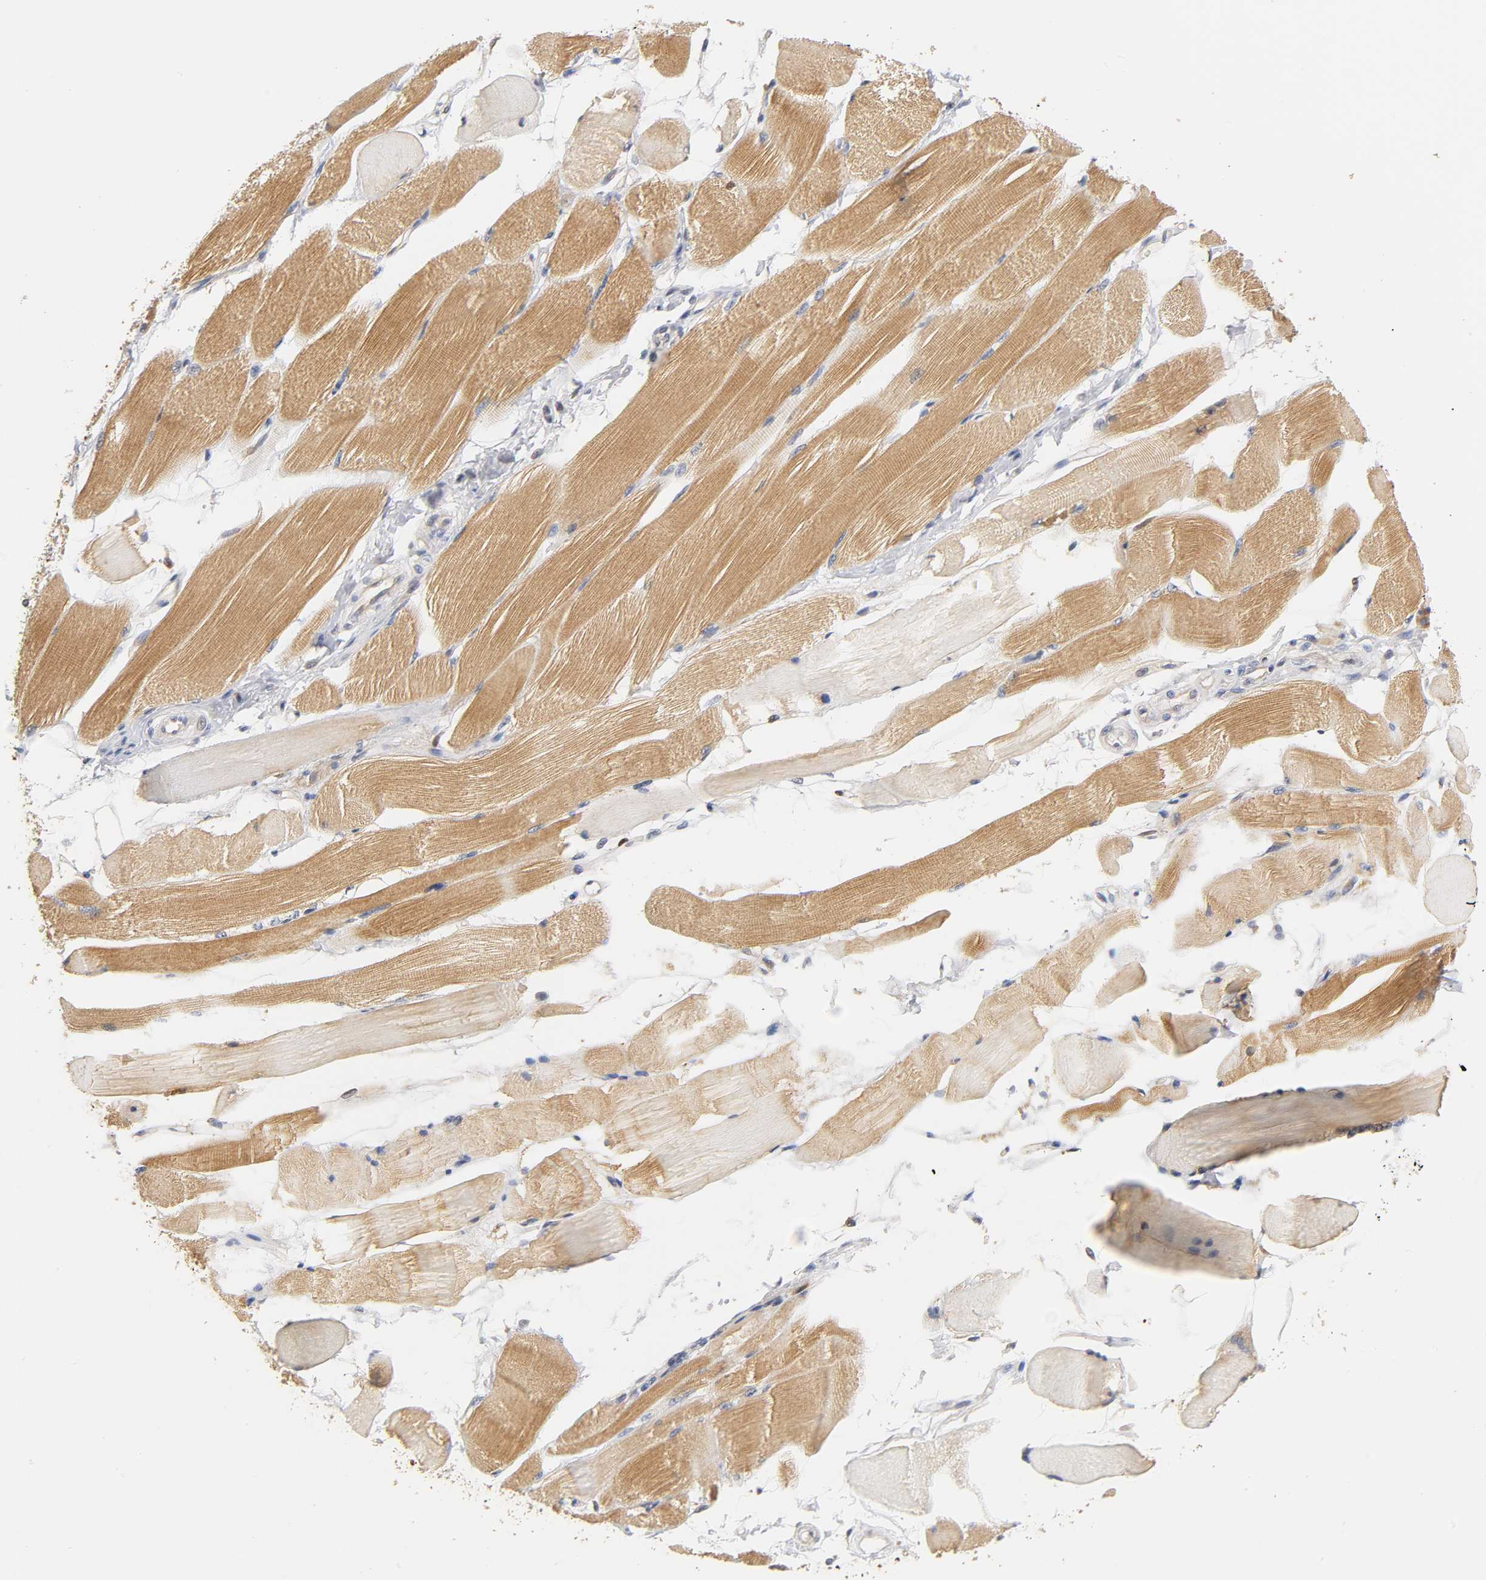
{"staining": {"intensity": "moderate", "quantity": ">75%", "location": "cytoplasmic/membranous"}, "tissue": "skeletal muscle", "cell_type": "Myocytes", "image_type": "normal", "snomed": [{"axis": "morphology", "description": "Normal tissue, NOS"}, {"axis": "topography", "description": "Skeletal muscle"}, {"axis": "topography", "description": "Peripheral nerve tissue"}], "caption": "An image of skeletal muscle stained for a protein demonstrates moderate cytoplasmic/membranous brown staining in myocytes. (brown staining indicates protein expression, while blue staining denotes nuclei).", "gene": "GSTZ1", "patient": {"sex": "female", "age": 84}}